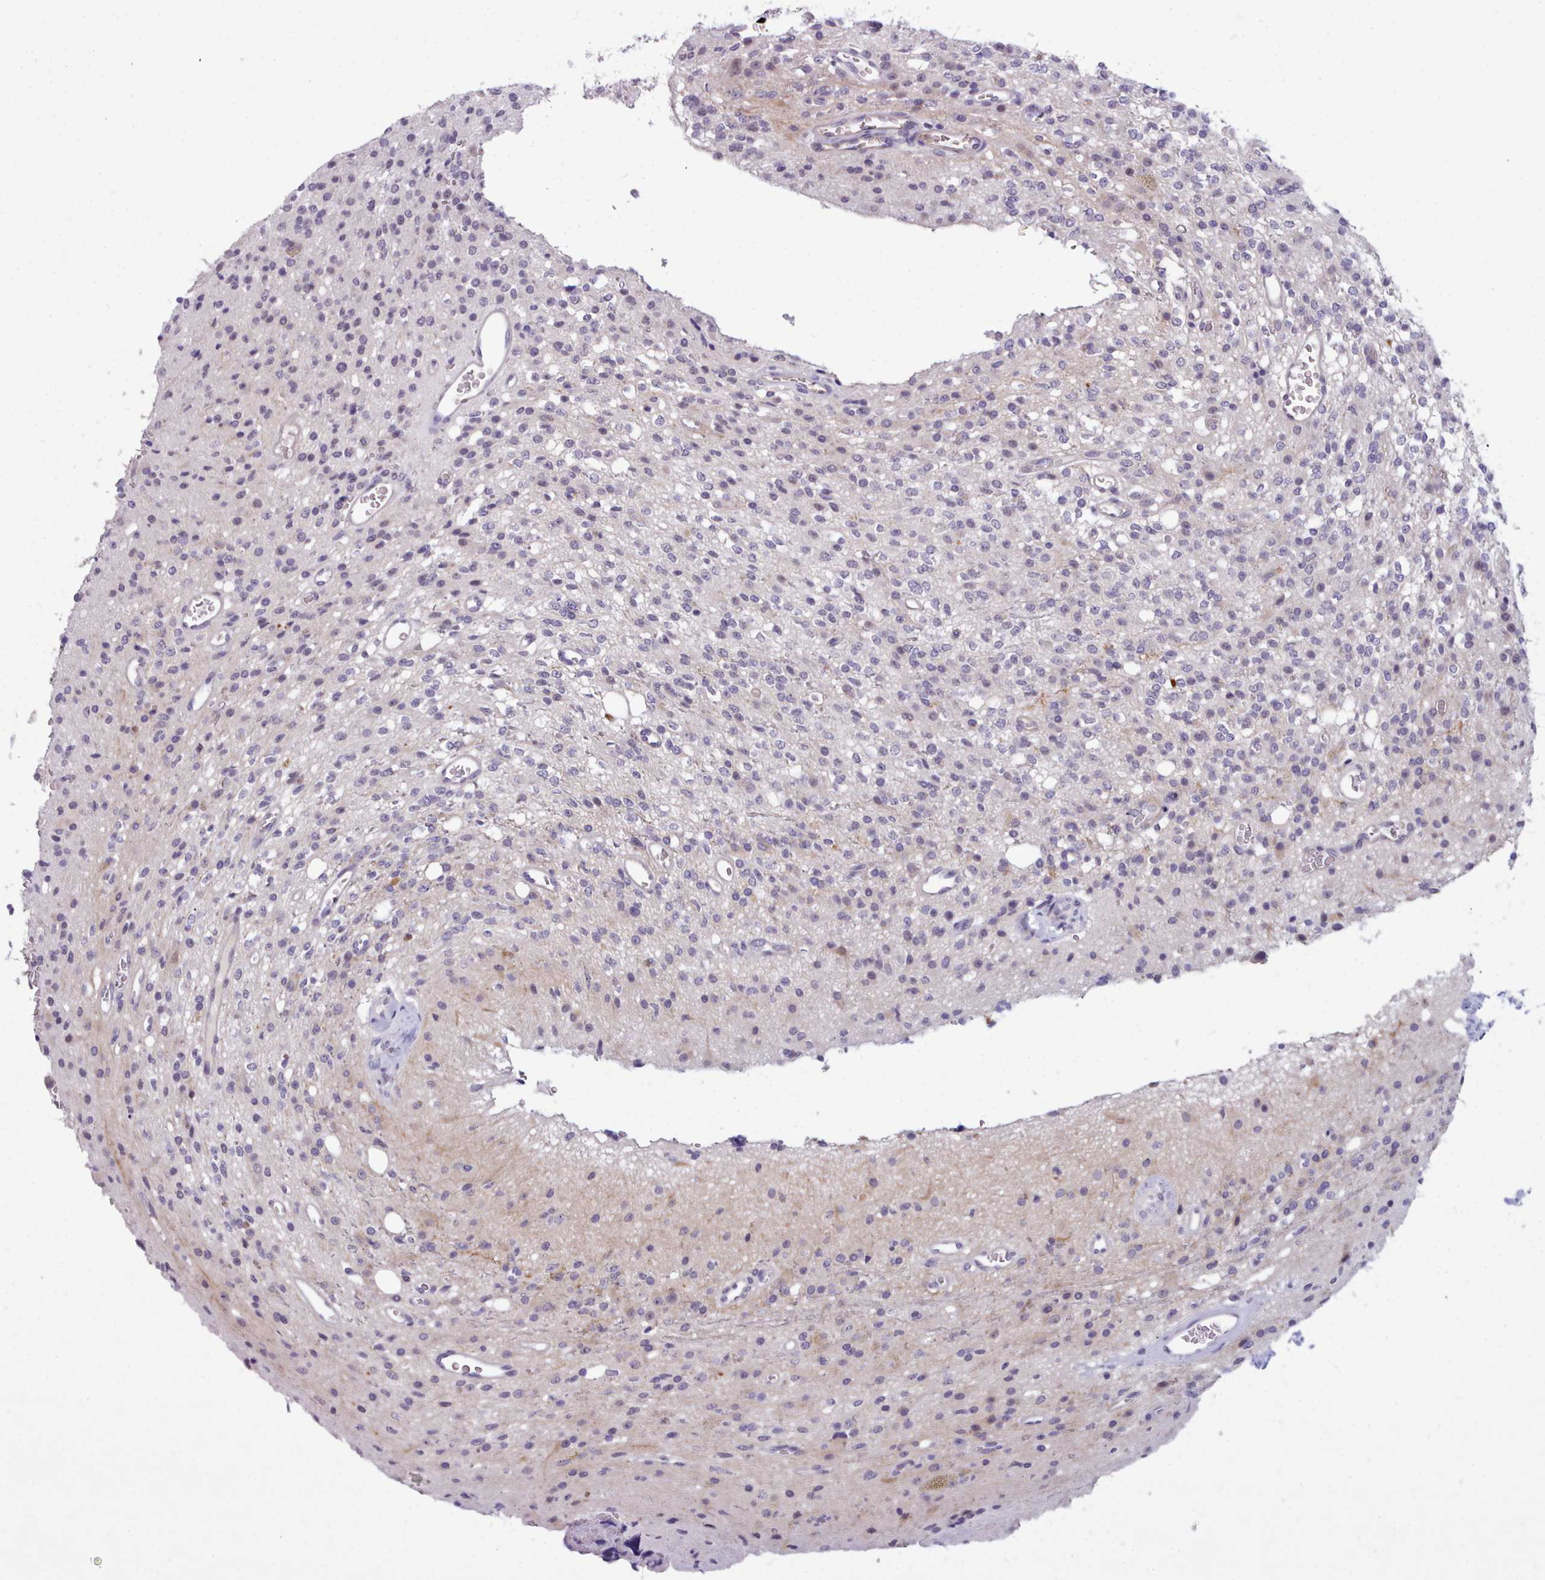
{"staining": {"intensity": "negative", "quantity": "none", "location": "none"}, "tissue": "glioma", "cell_type": "Tumor cells", "image_type": "cancer", "snomed": [{"axis": "morphology", "description": "Glioma, malignant, High grade"}, {"axis": "topography", "description": "Brain"}], "caption": "IHC of human malignant glioma (high-grade) displays no expression in tumor cells. Nuclei are stained in blue.", "gene": "KCTD16", "patient": {"sex": "male", "age": 34}}